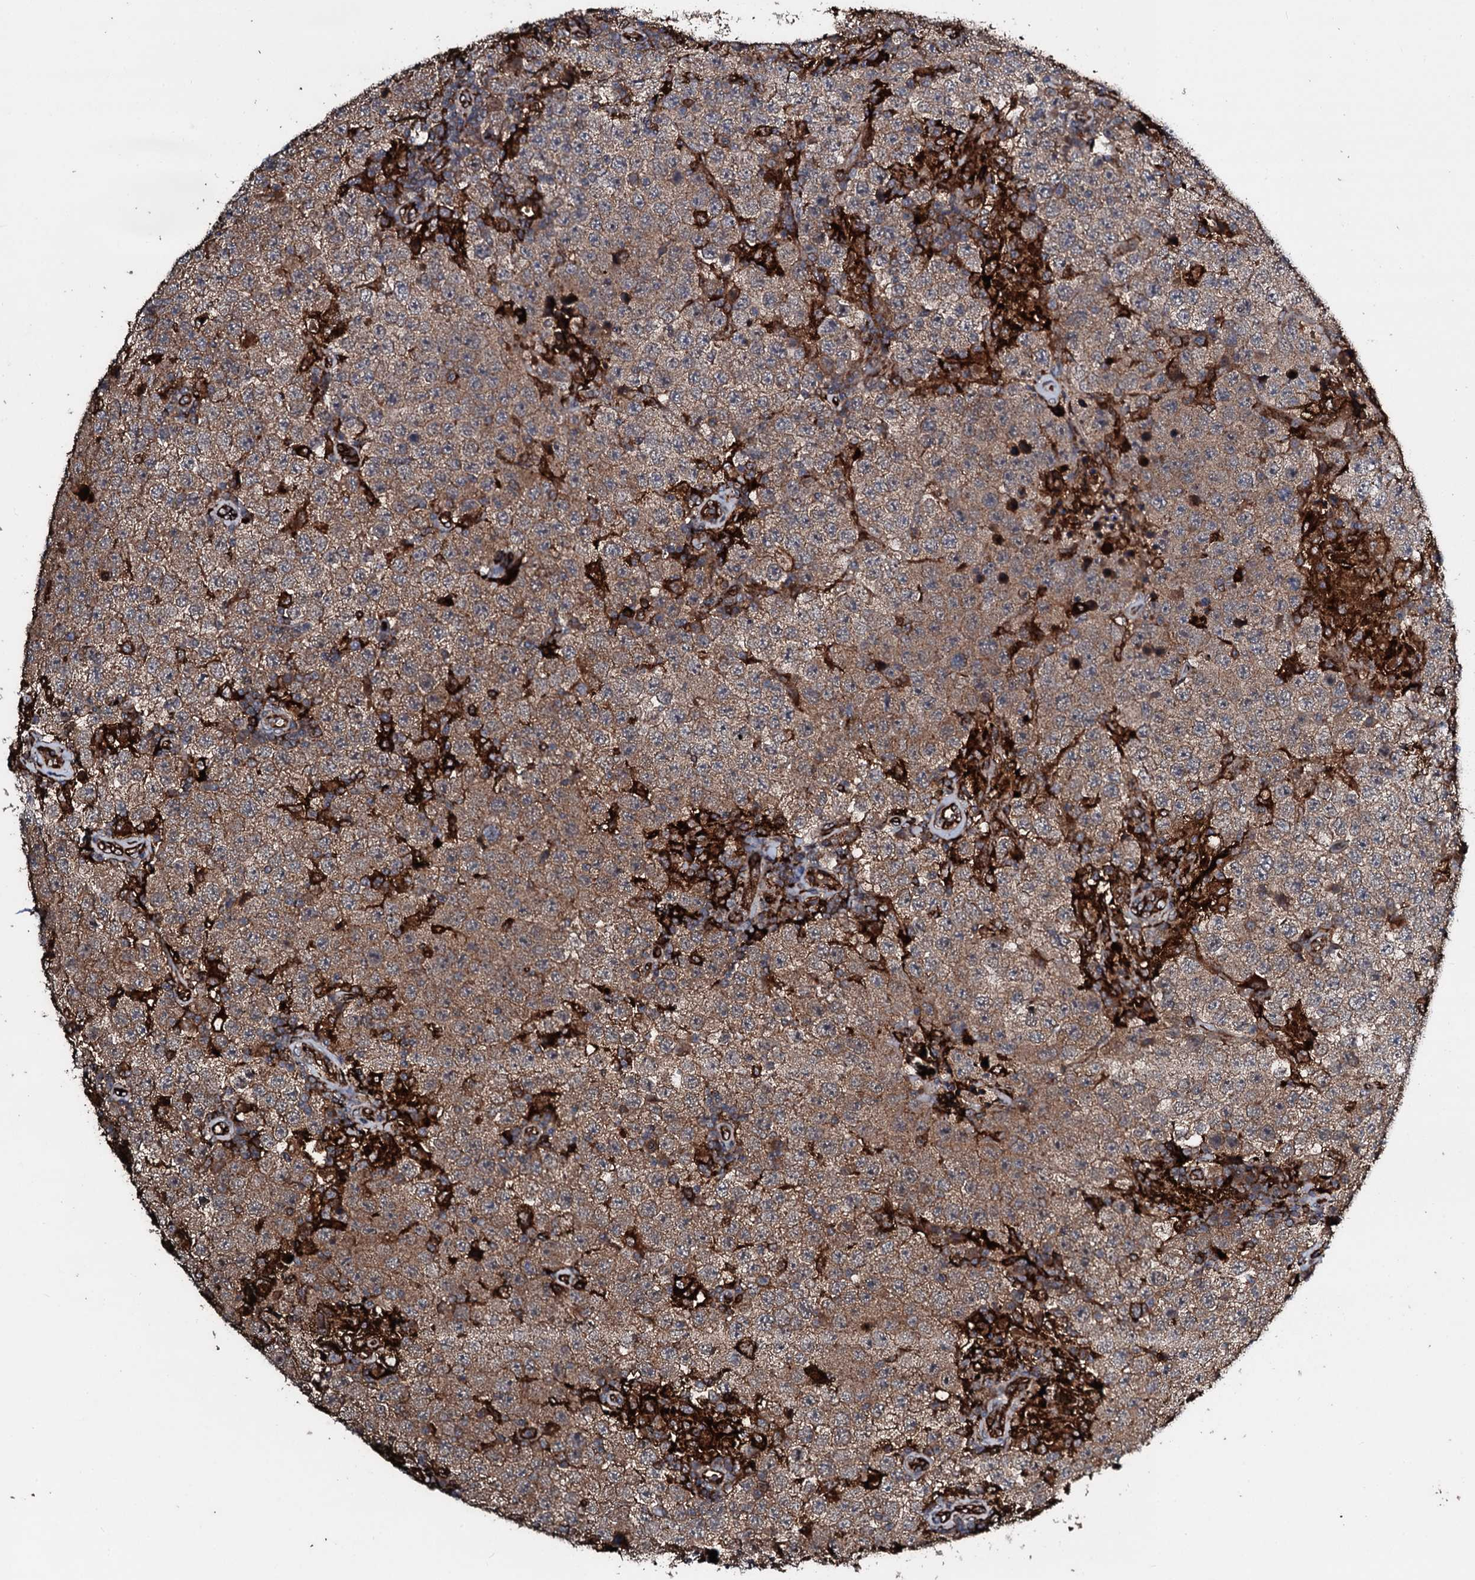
{"staining": {"intensity": "moderate", "quantity": ">75%", "location": "cytoplasmic/membranous"}, "tissue": "testis cancer", "cell_type": "Tumor cells", "image_type": "cancer", "snomed": [{"axis": "morphology", "description": "Normal tissue, NOS"}, {"axis": "morphology", "description": "Urothelial carcinoma, High grade"}, {"axis": "morphology", "description": "Seminoma, NOS"}, {"axis": "morphology", "description": "Carcinoma, Embryonal, NOS"}, {"axis": "topography", "description": "Urinary bladder"}, {"axis": "topography", "description": "Testis"}], "caption": "The histopathology image demonstrates immunohistochemical staining of testis cancer. There is moderate cytoplasmic/membranous staining is present in about >75% of tumor cells.", "gene": "TPGS2", "patient": {"sex": "male", "age": 41}}